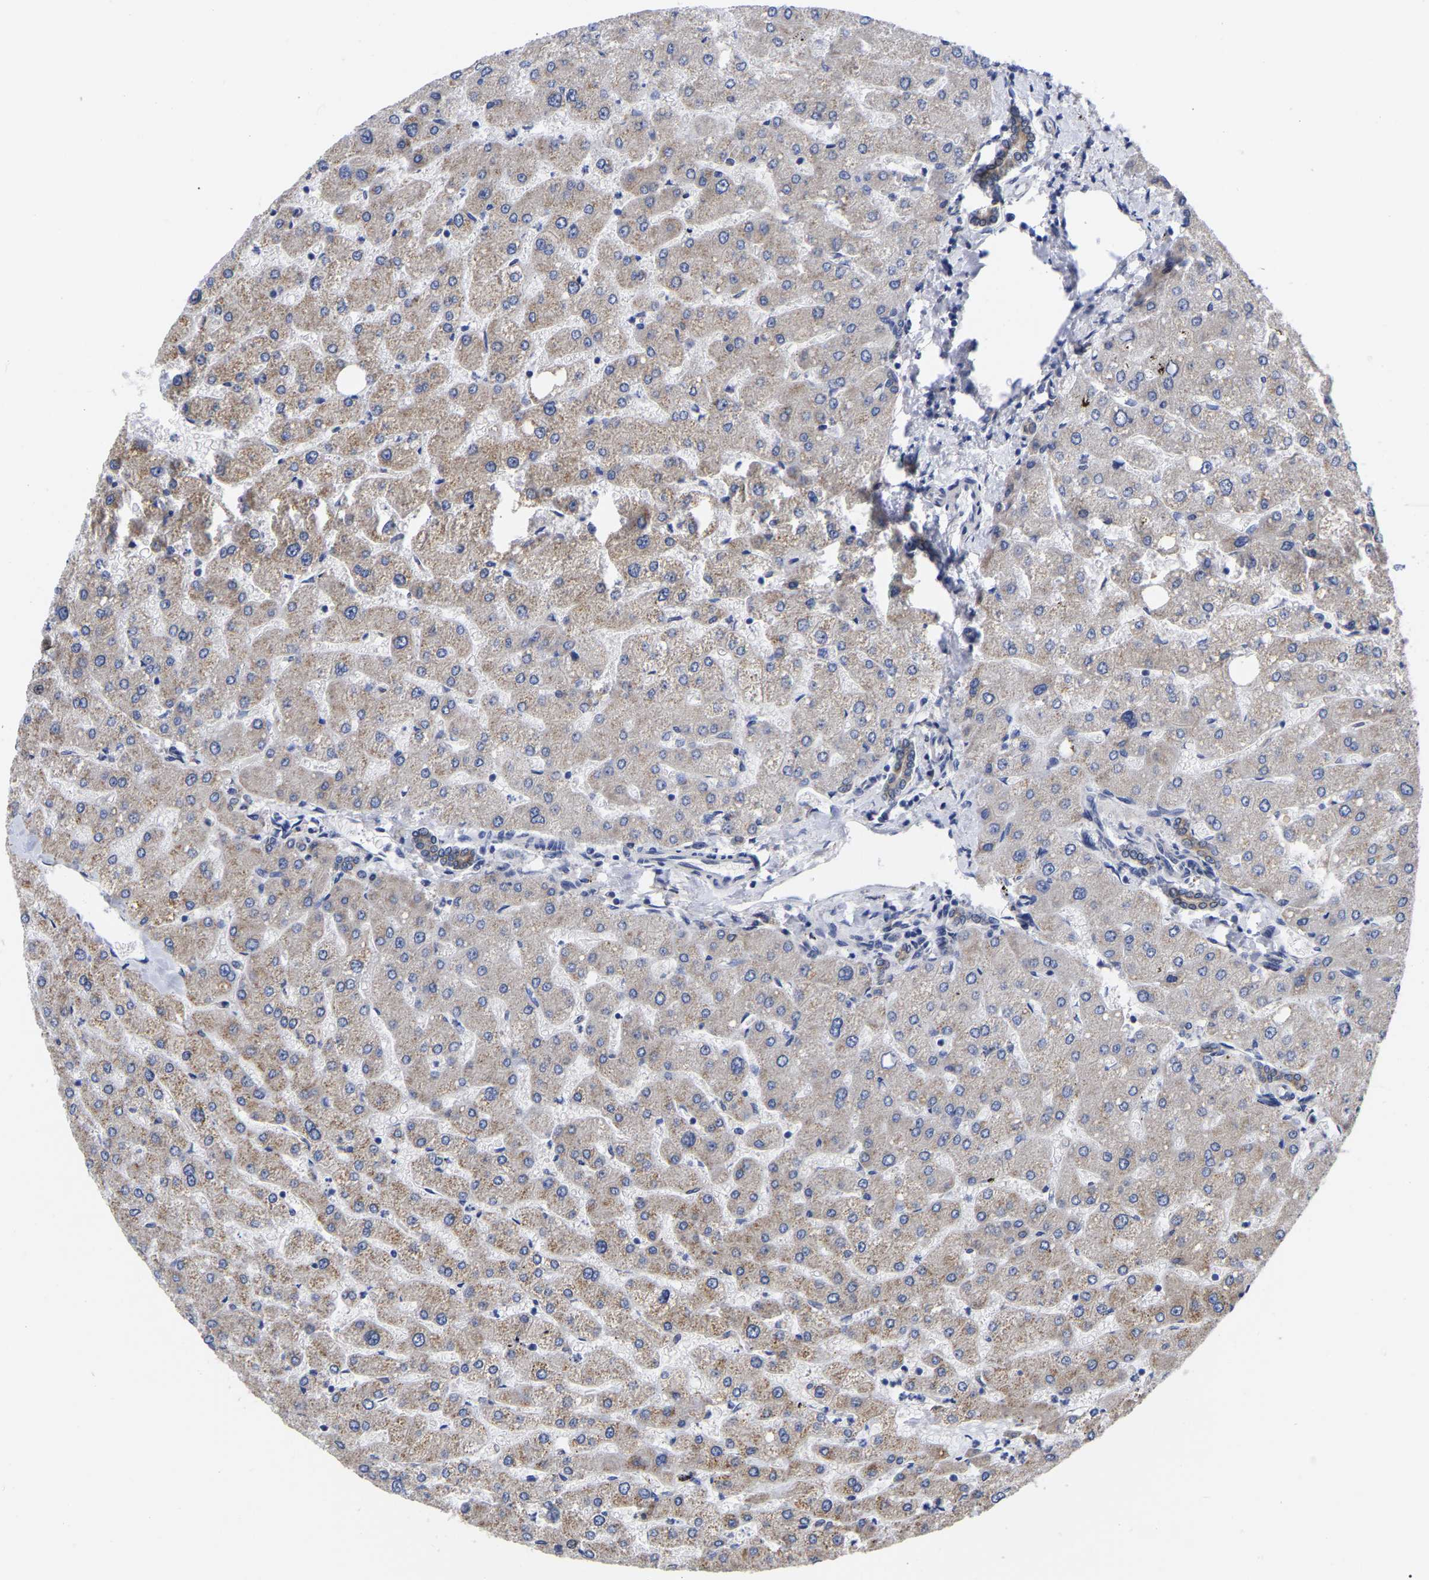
{"staining": {"intensity": "moderate", "quantity": ">75%", "location": "cytoplasmic/membranous"}, "tissue": "liver", "cell_type": "Cholangiocytes", "image_type": "normal", "snomed": [{"axis": "morphology", "description": "Normal tissue, NOS"}, {"axis": "topography", "description": "Liver"}], "caption": "Immunohistochemistry of normal liver exhibits medium levels of moderate cytoplasmic/membranous positivity in about >75% of cholangiocytes.", "gene": "CFAP298", "patient": {"sex": "male", "age": 55}}